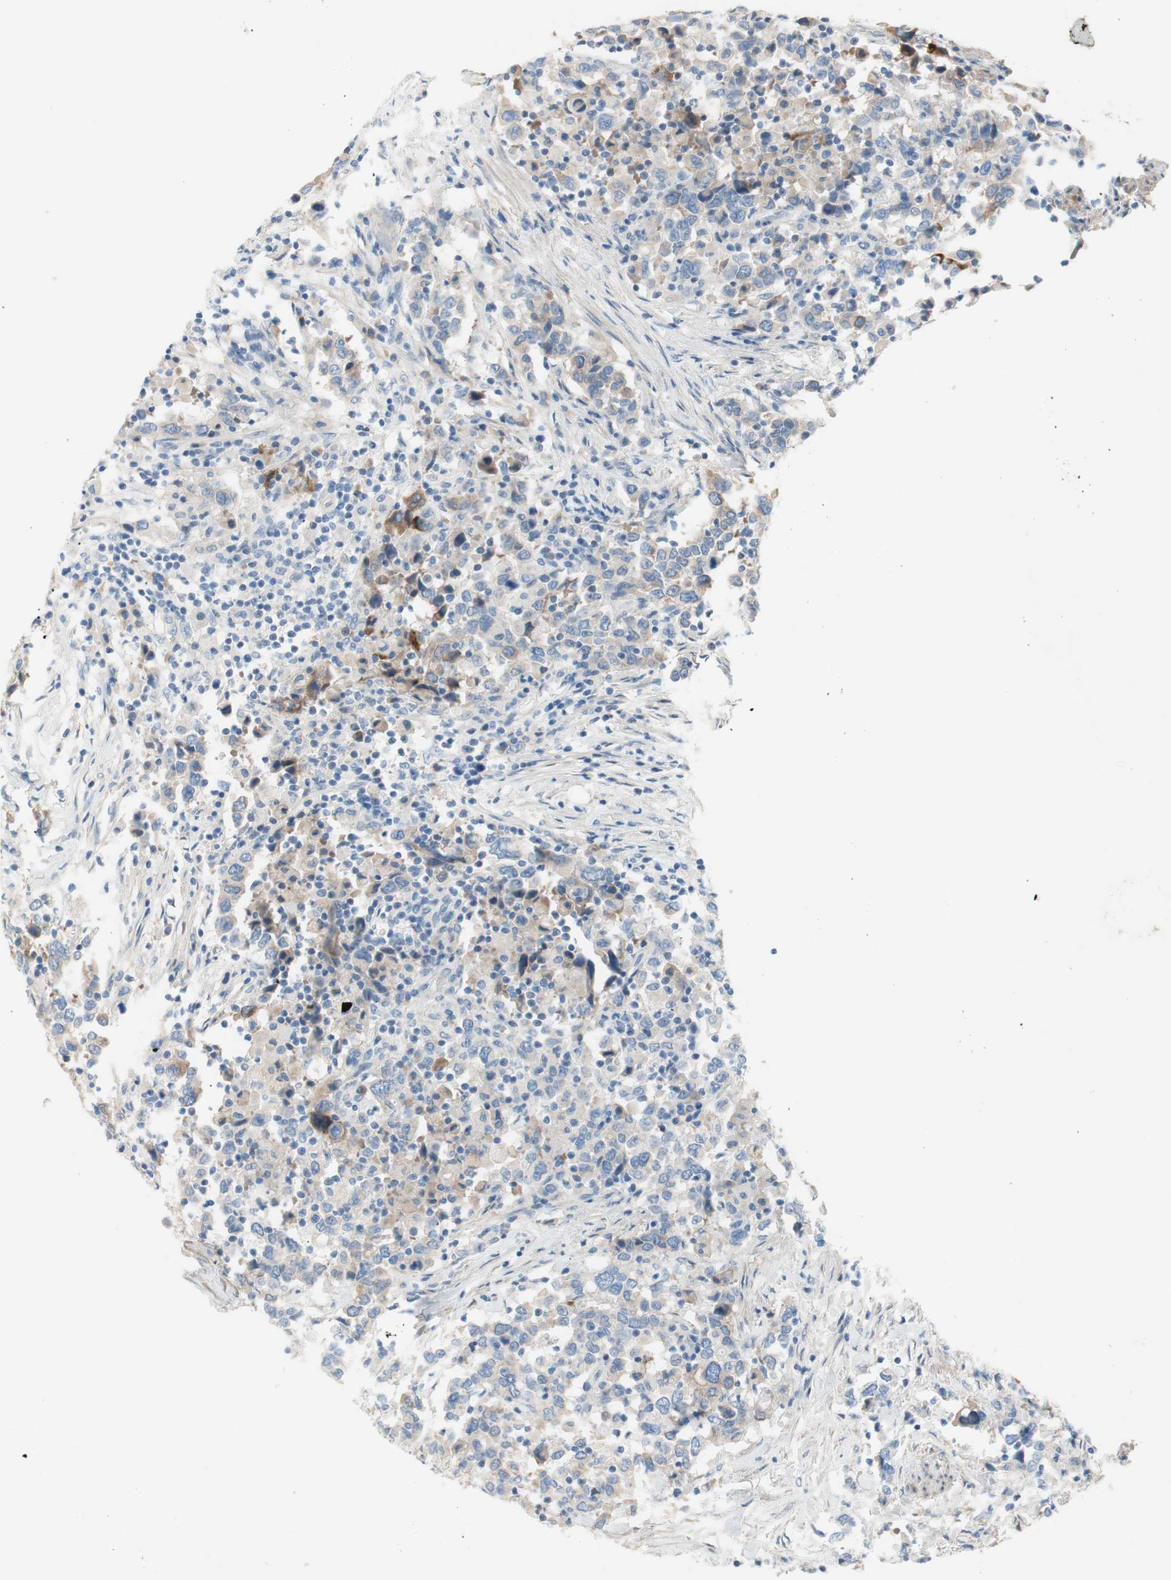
{"staining": {"intensity": "weak", "quantity": "<25%", "location": "cytoplasmic/membranous"}, "tissue": "urothelial cancer", "cell_type": "Tumor cells", "image_type": "cancer", "snomed": [{"axis": "morphology", "description": "Urothelial carcinoma, High grade"}, {"axis": "topography", "description": "Urinary bladder"}], "caption": "Urothelial cancer stained for a protein using IHC shows no positivity tumor cells.", "gene": "FDFT1", "patient": {"sex": "male", "age": 61}}